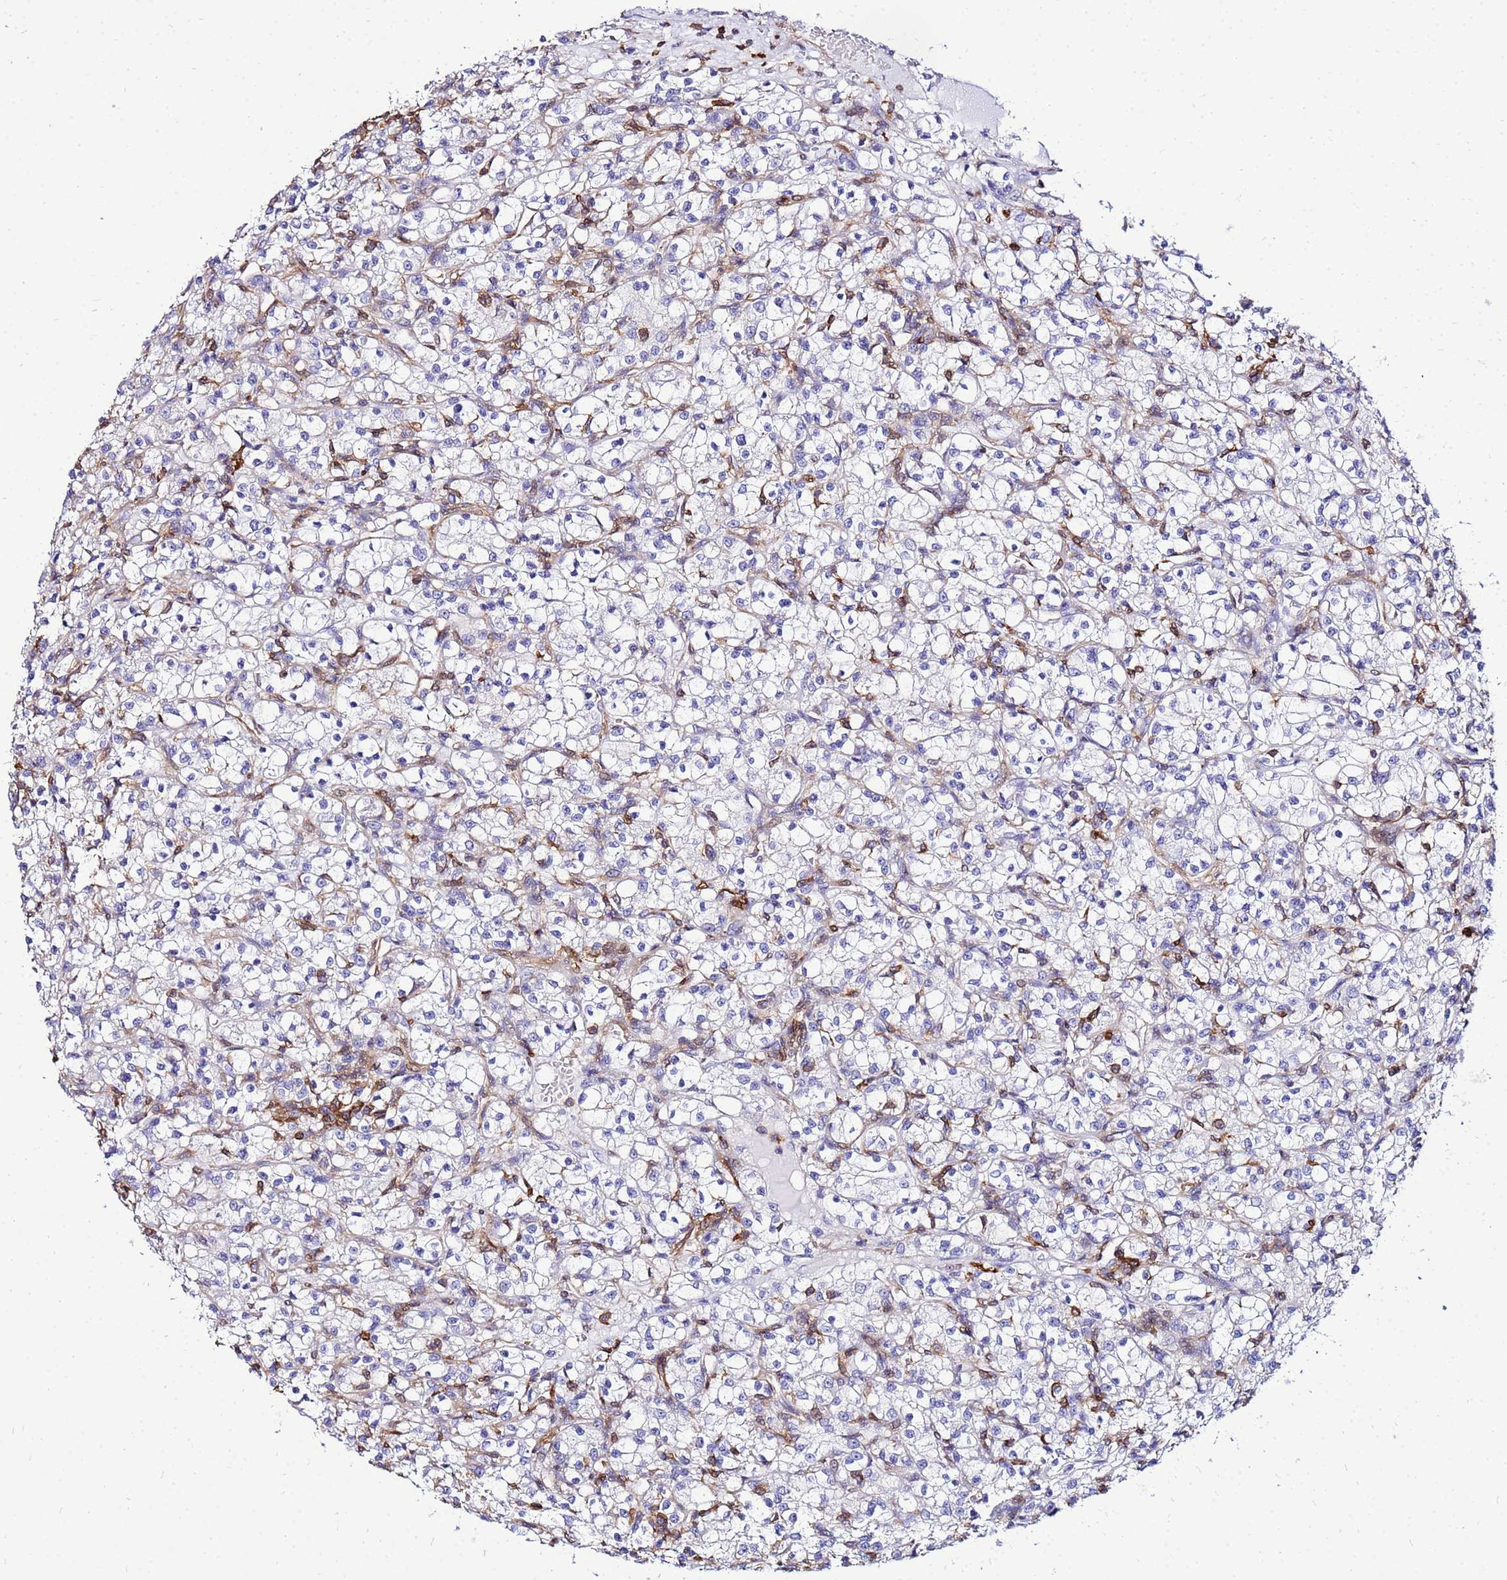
{"staining": {"intensity": "negative", "quantity": "none", "location": "none"}, "tissue": "renal cancer", "cell_type": "Tumor cells", "image_type": "cancer", "snomed": [{"axis": "morphology", "description": "Adenocarcinoma, NOS"}, {"axis": "topography", "description": "Kidney"}], "caption": "Renal cancer stained for a protein using immunohistochemistry exhibits no expression tumor cells.", "gene": "DBNDD2", "patient": {"sex": "female", "age": 59}}